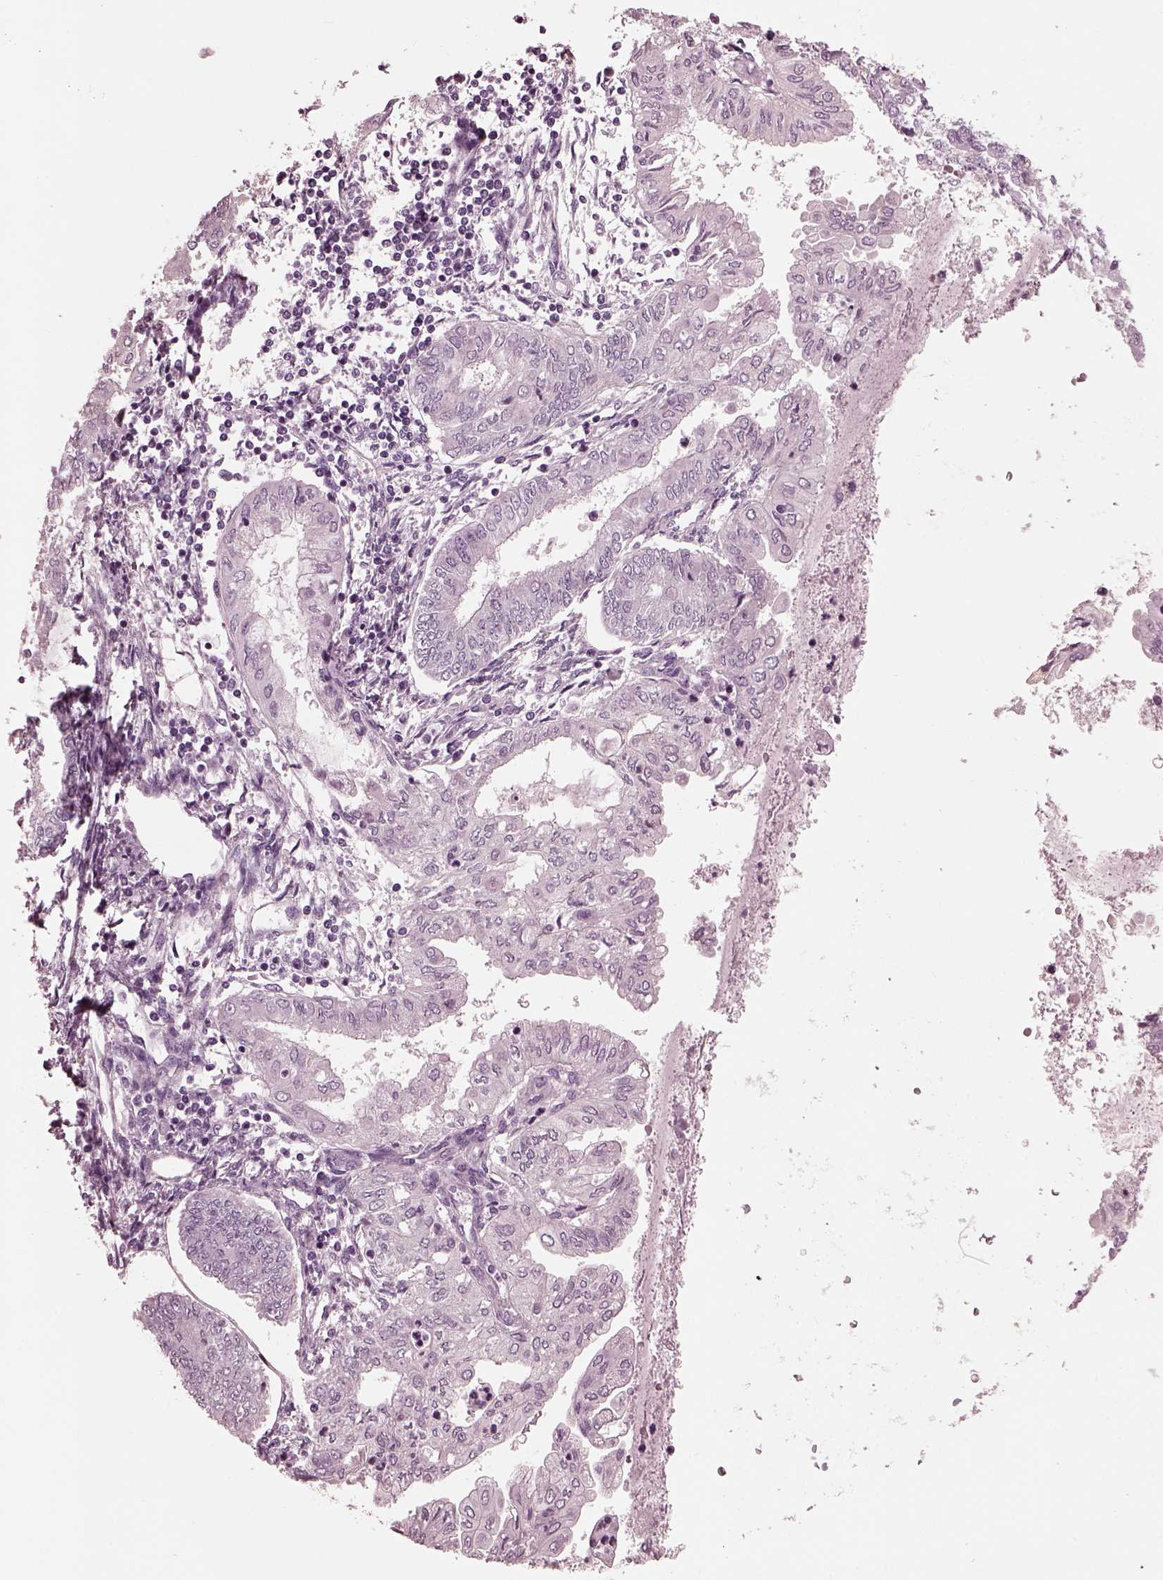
{"staining": {"intensity": "negative", "quantity": "none", "location": "none"}, "tissue": "endometrial cancer", "cell_type": "Tumor cells", "image_type": "cancer", "snomed": [{"axis": "morphology", "description": "Adenocarcinoma, NOS"}, {"axis": "topography", "description": "Endometrium"}], "caption": "IHC micrograph of endometrial cancer stained for a protein (brown), which exhibits no expression in tumor cells.", "gene": "MIB2", "patient": {"sex": "female", "age": 68}}